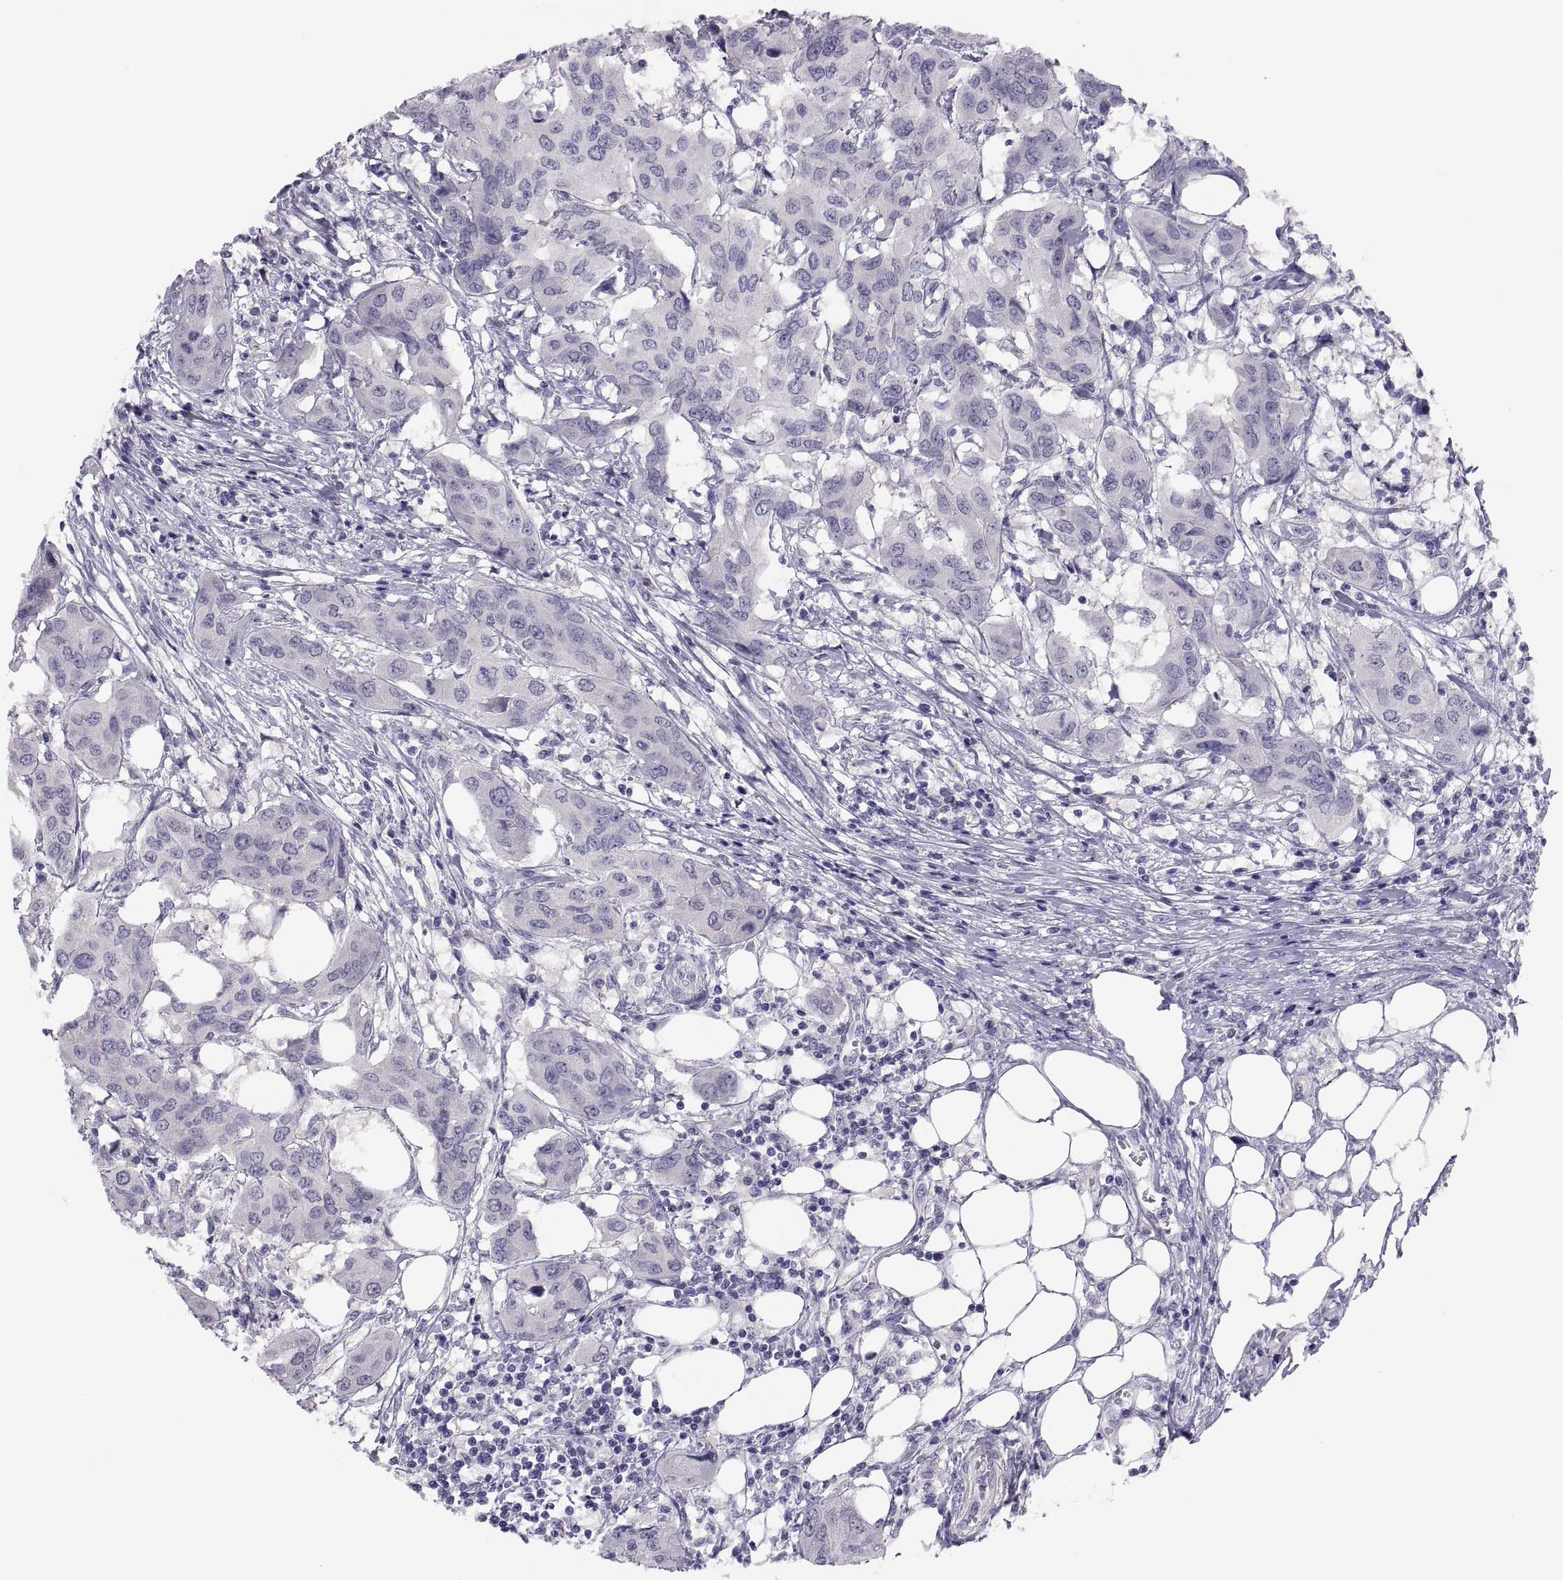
{"staining": {"intensity": "negative", "quantity": "none", "location": "none"}, "tissue": "urothelial cancer", "cell_type": "Tumor cells", "image_type": "cancer", "snomed": [{"axis": "morphology", "description": "Urothelial carcinoma, NOS"}, {"axis": "morphology", "description": "Urothelial carcinoma, High grade"}, {"axis": "topography", "description": "Urinary bladder"}], "caption": "An immunohistochemistry histopathology image of urothelial cancer is shown. There is no staining in tumor cells of urothelial cancer.", "gene": "STRC", "patient": {"sex": "male", "age": 63}}